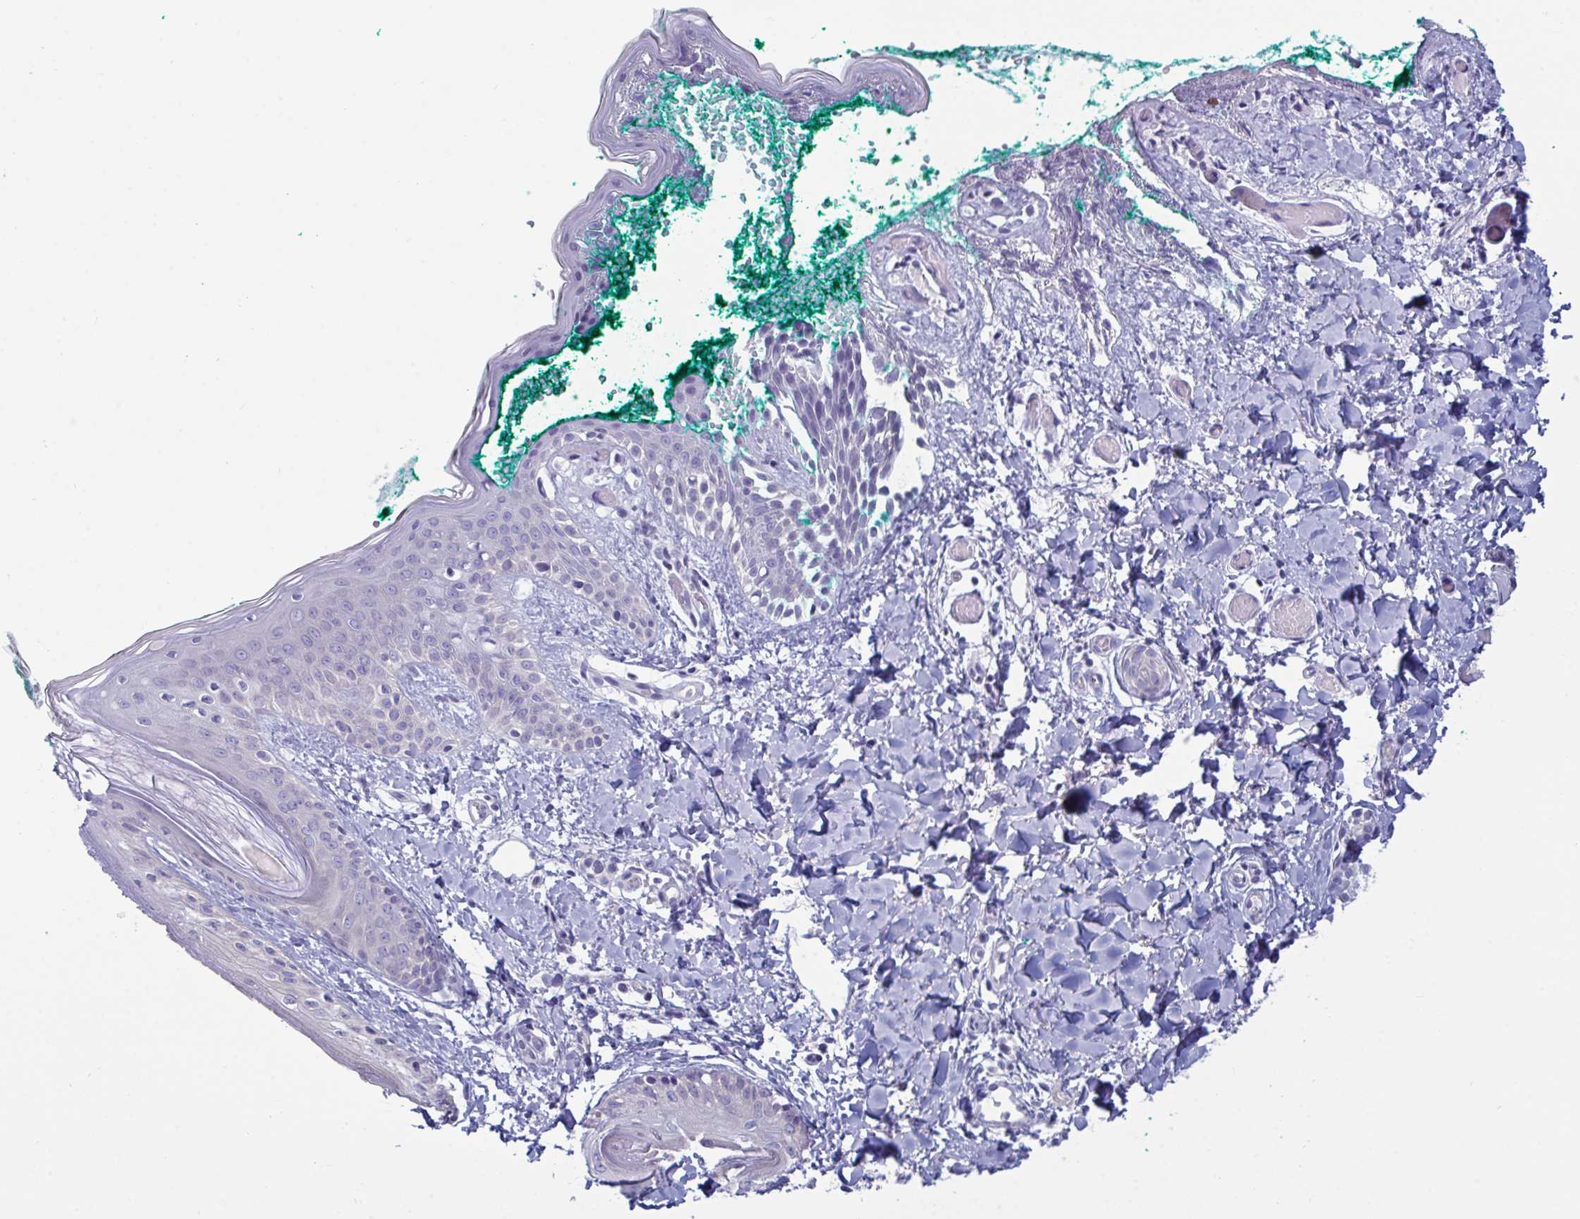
{"staining": {"intensity": "negative", "quantity": "none", "location": "none"}, "tissue": "skin", "cell_type": "Fibroblasts", "image_type": "normal", "snomed": [{"axis": "morphology", "description": "Normal tissue, NOS"}, {"axis": "topography", "description": "Skin"}], "caption": "The histopathology image exhibits no staining of fibroblasts in benign skin.", "gene": "NAA30", "patient": {"sex": "male", "age": 16}}